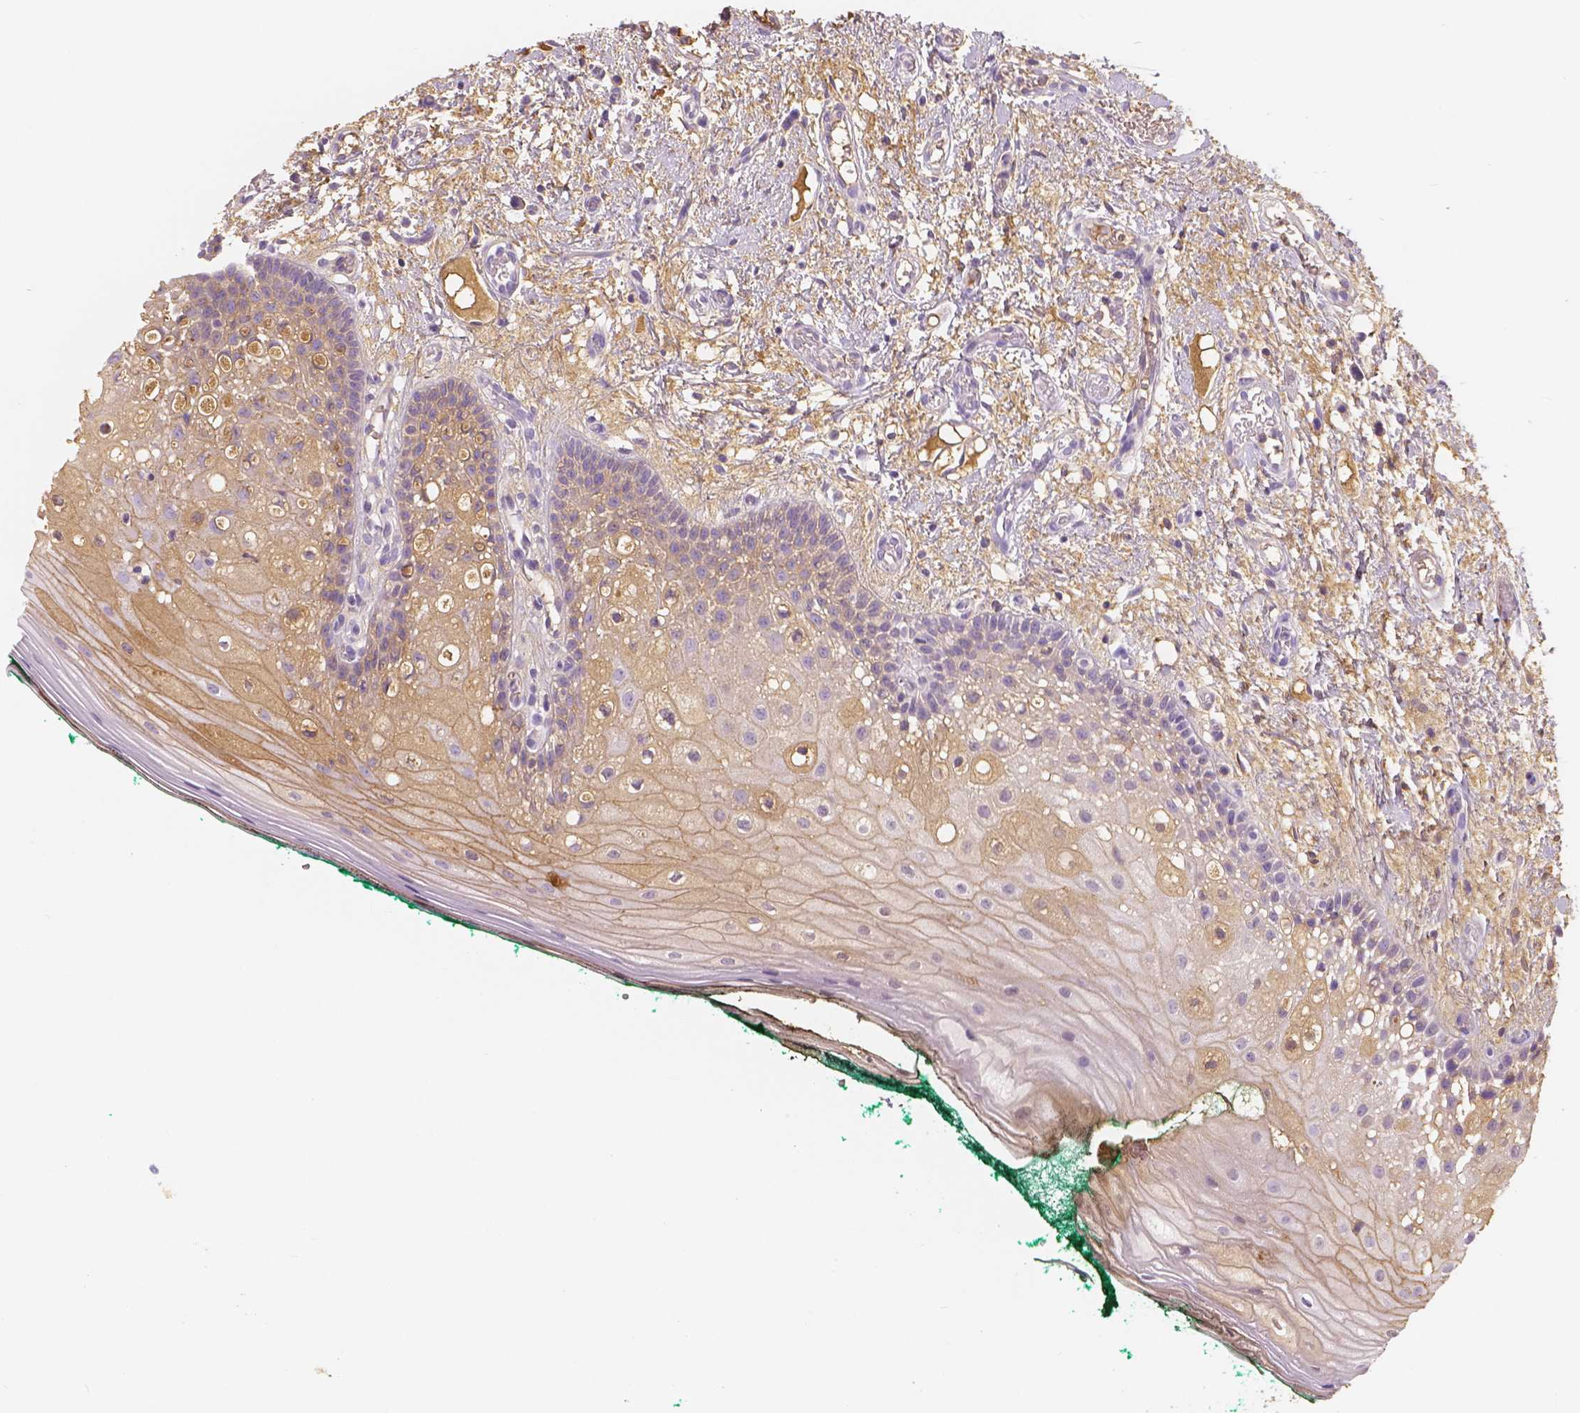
{"staining": {"intensity": "weak", "quantity": "<25%", "location": "cytoplasmic/membranous"}, "tissue": "oral mucosa", "cell_type": "Squamous epithelial cells", "image_type": "normal", "snomed": [{"axis": "morphology", "description": "Normal tissue, NOS"}, {"axis": "topography", "description": "Oral tissue"}], "caption": "A high-resolution photomicrograph shows IHC staining of benign oral mucosa, which exhibits no significant expression in squamous epithelial cells.", "gene": "APOA4", "patient": {"sex": "female", "age": 83}}